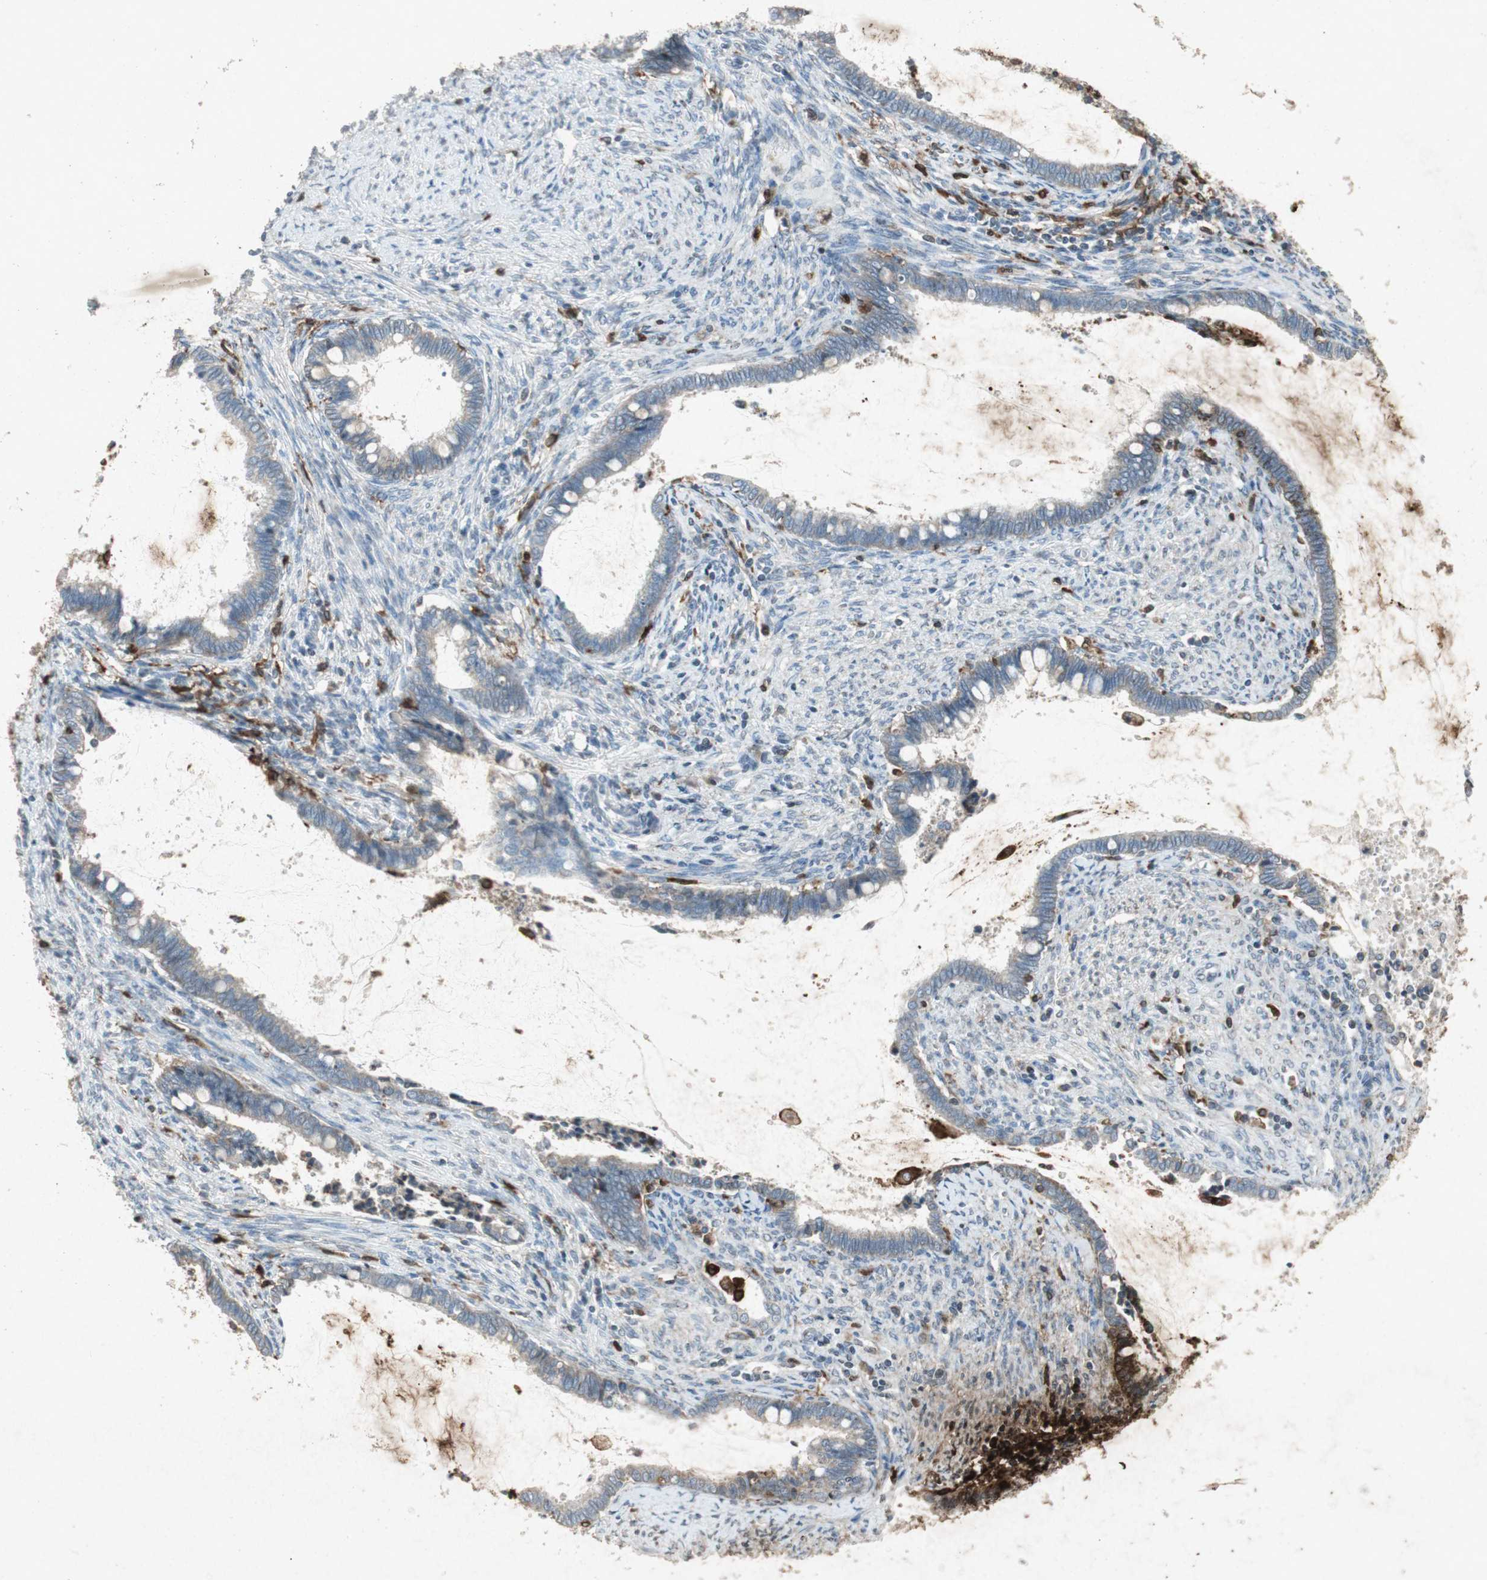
{"staining": {"intensity": "weak", "quantity": "25%-75%", "location": "cytoplasmic/membranous"}, "tissue": "cervical cancer", "cell_type": "Tumor cells", "image_type": "cancer", "snomed": [{"axis": "morphology", "description": "Adenocarcinoma, NOS"}, {"axis": "topography", "description": "Cervix"}], "caption": "Cervical cancer stained for a protein exhibits weak cytoplasmic/membranous positivity in tumor cells. (Brightfield microscopy of DAB IHC at high magnification).", "gene": "TYROBP", "patient": {"sex": "female", "age": 44}}